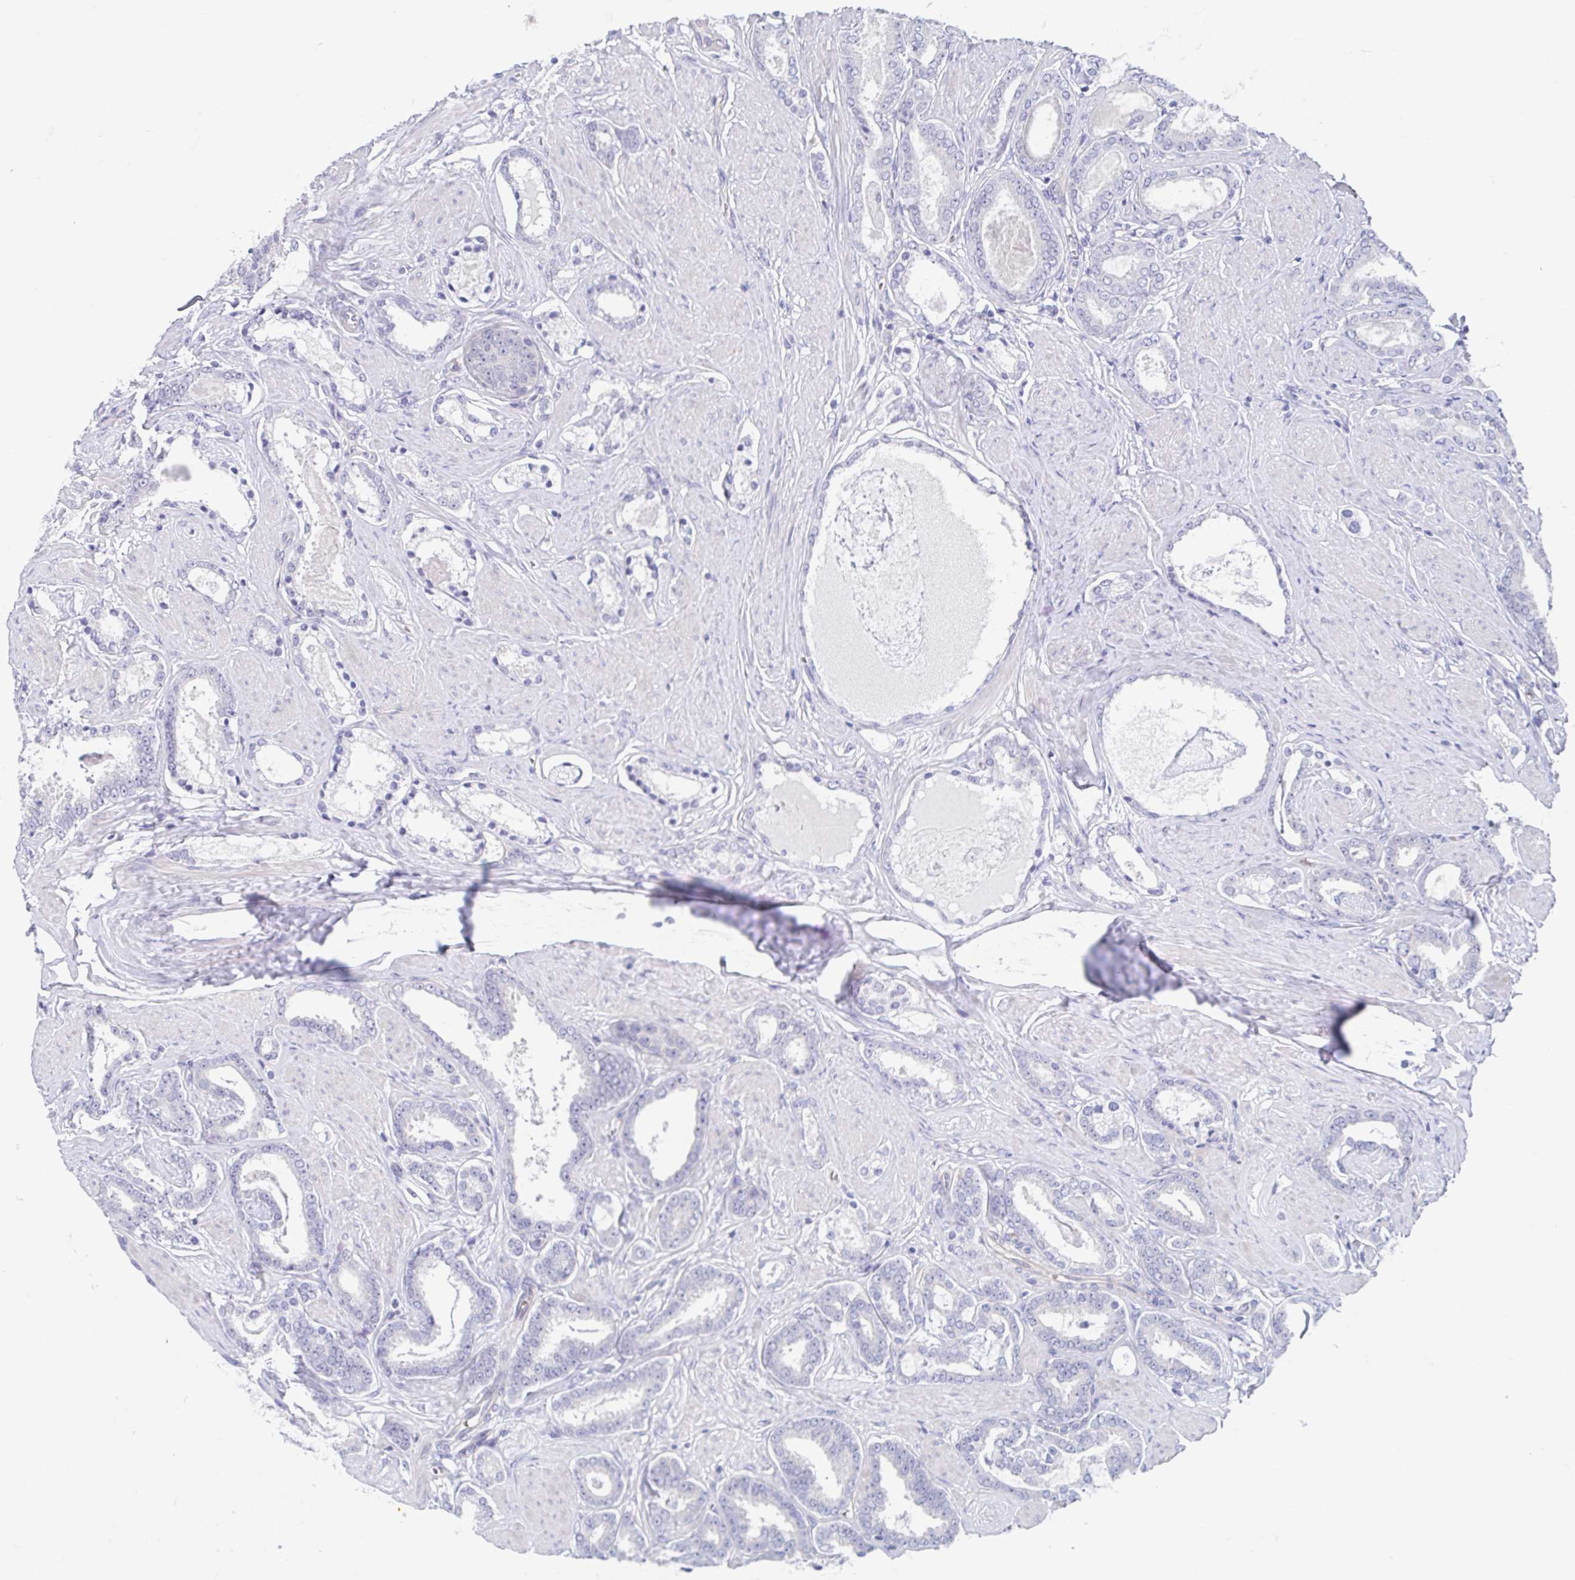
{"staining": {"intensity": "negative", "quantity": "none", "location": "none"}, "tissue": "prostate cancer", "cell_type": "Tumor cells", "image_type": "cancer", "snomed": [{"axis": "morphology", "description": "Adenocarcinoma, High grade"}, {"axis": "topography", "description": "Prostate"}], "caption": "Human prostate adenocarcinoma (high-grade) stained for a protein using immunohistochemistry (IHC) shows no expression in tumor cells.", "gene": "TEX12", "patient": {"sex": "male", "age": 63}}